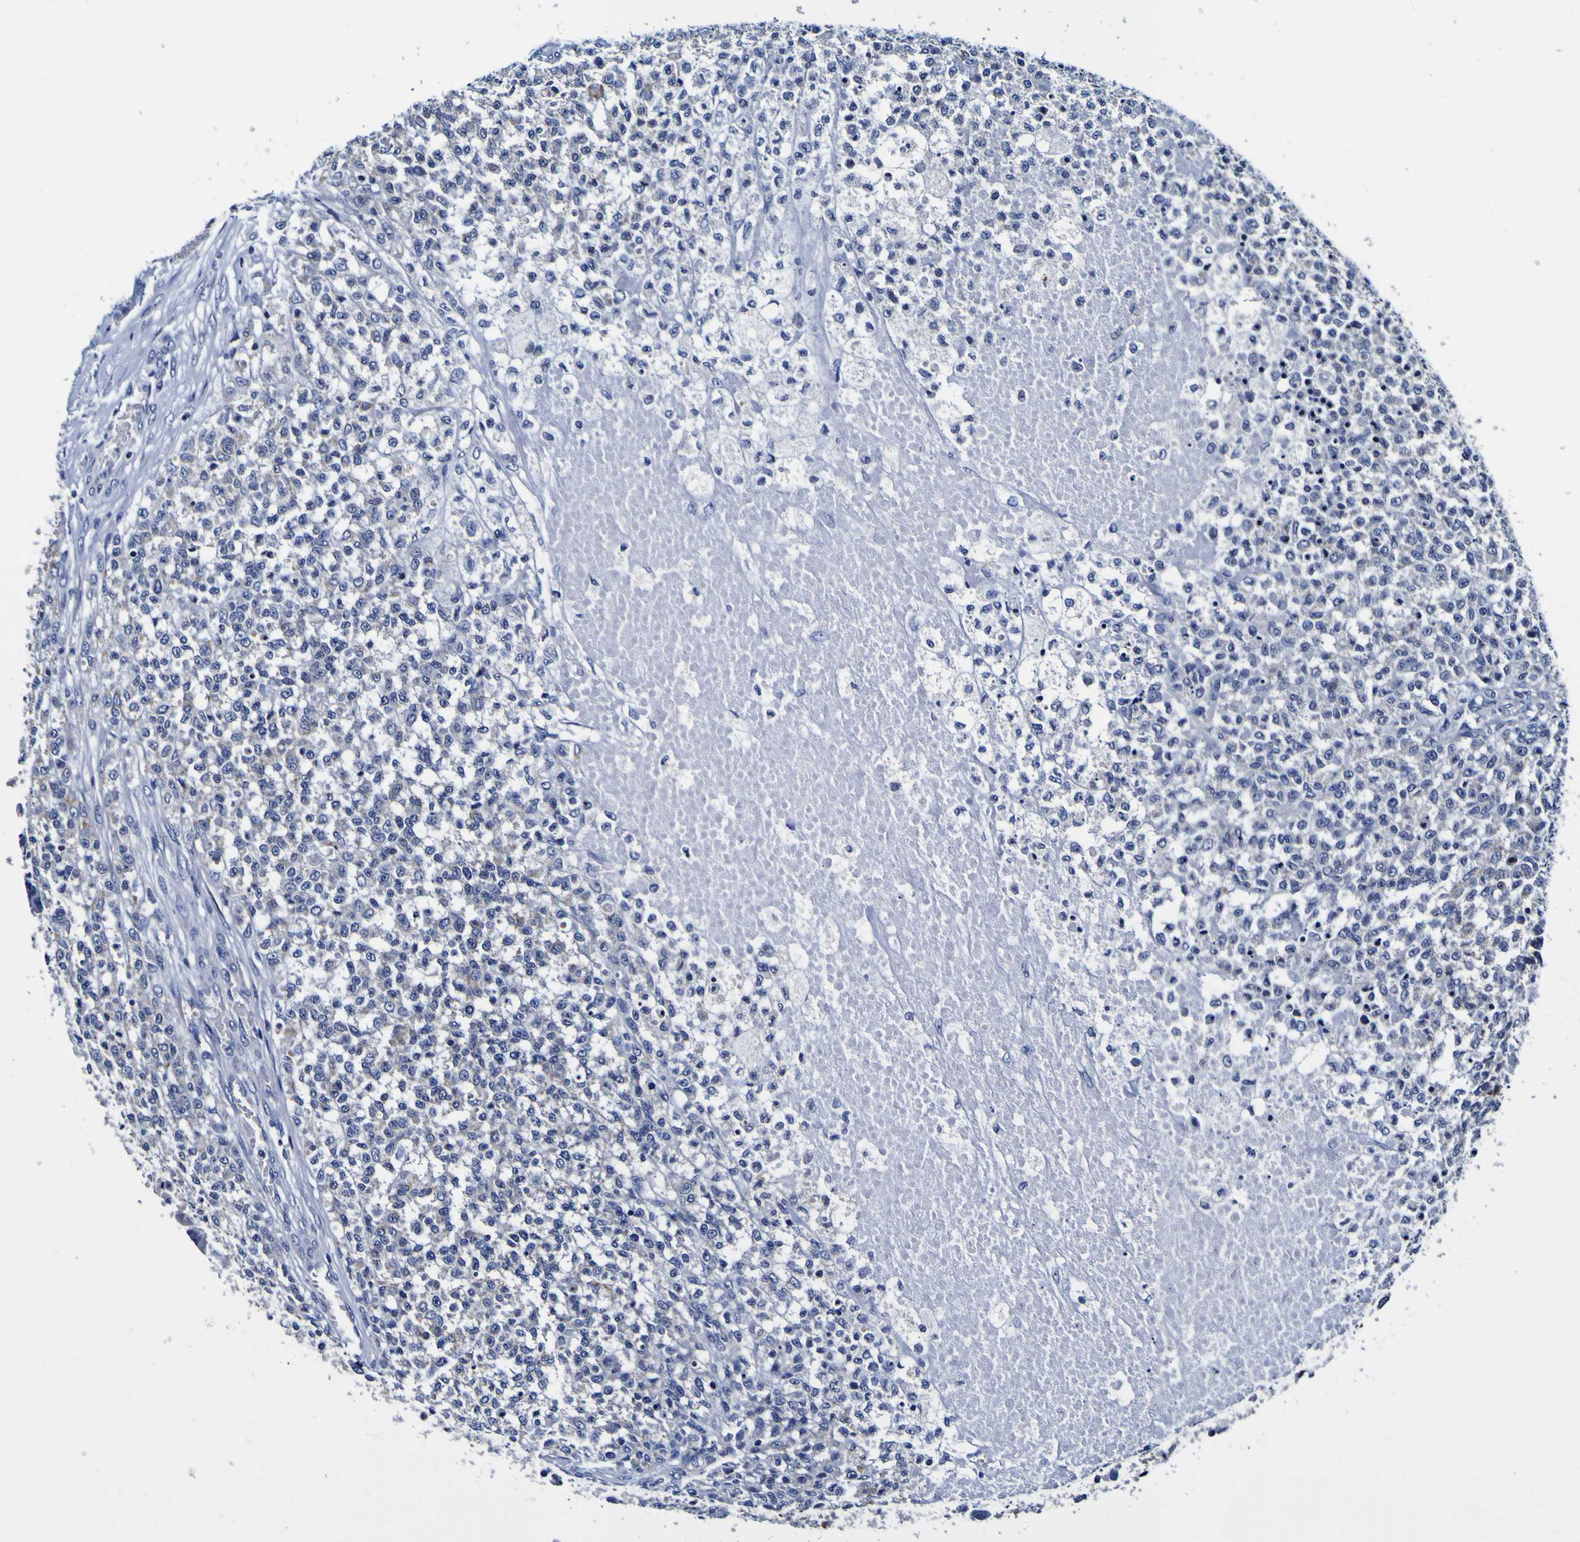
{"staining": {"intensity": "negative", "quantity": "none", "location": "none"}, "tissue": "testis cancer", "cell_type": "Tumor cells", "image_type": "cancer", "snomed": [{"axis": "morphology", "description": "Seminoma, NOS"}, {"axis": "topography", "description": "Testis"}], "caption": "IHC histopathology image of human seminoma (testis) stained for a protein (brown), which exhibits no positivity in tumor cells.", "gene": "PDLIM4", "patient": {"sex": "male", "age": 59}}